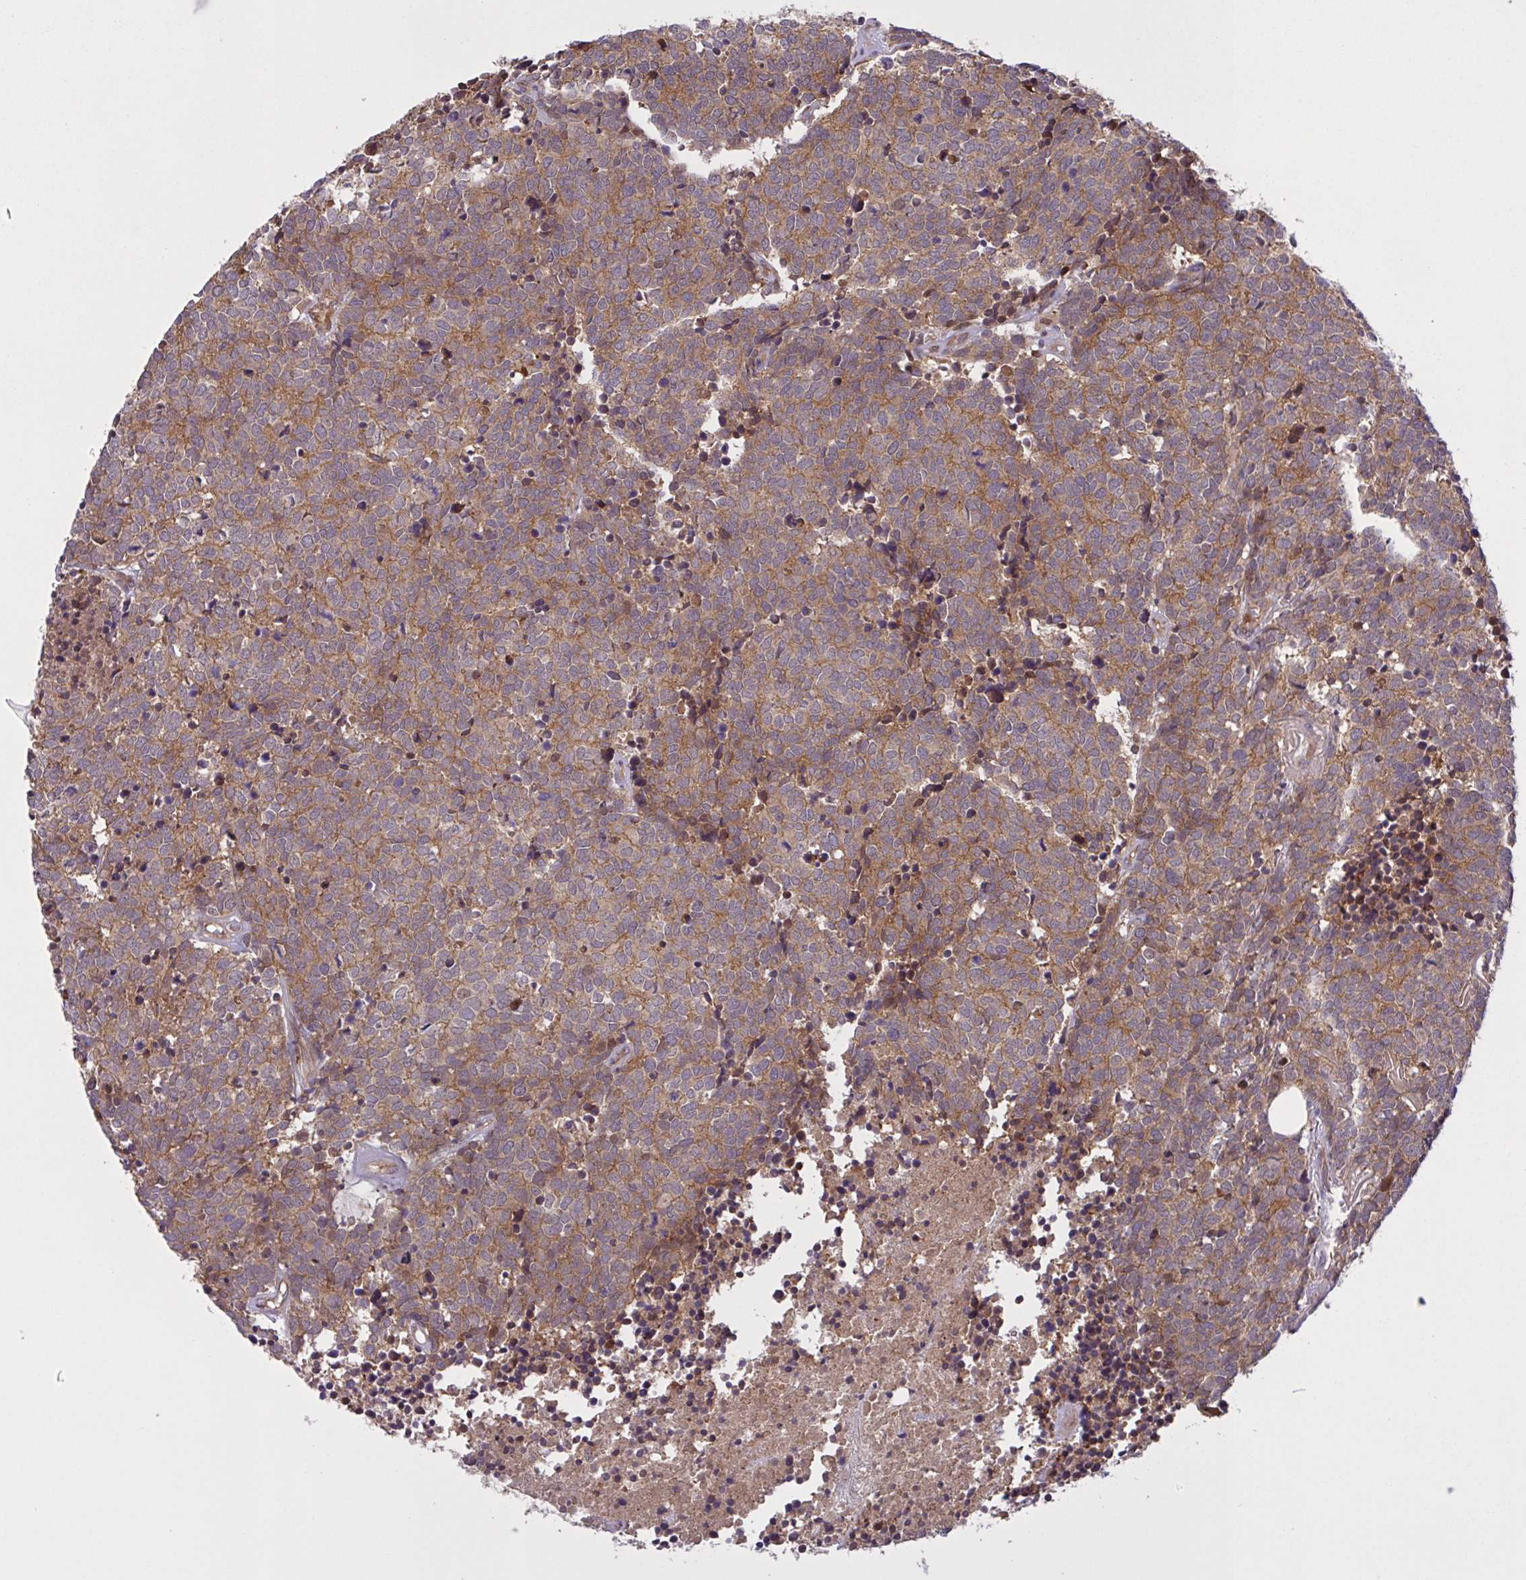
{"staining": {"intensity": "moderate", "quantity": ">75%", "location": "cytoplasmic/membranous"}, "tissue": "carcinoid", "cell_type": "Tumor cells", "image_type": "cancer", "snomed": [{"axis": "morphology", "description": "Carcinoid, malignant, NOS"}, {"axis": "topography", "description": "Skin"}], "caption": "Human carcinoid stained with a brown dye displays moderate cytoplasmic/membranous positive positivity in approximately >75% of tumor cells.", "gene": "INTS10", "patient": {"sex": "female", "age": 79}}